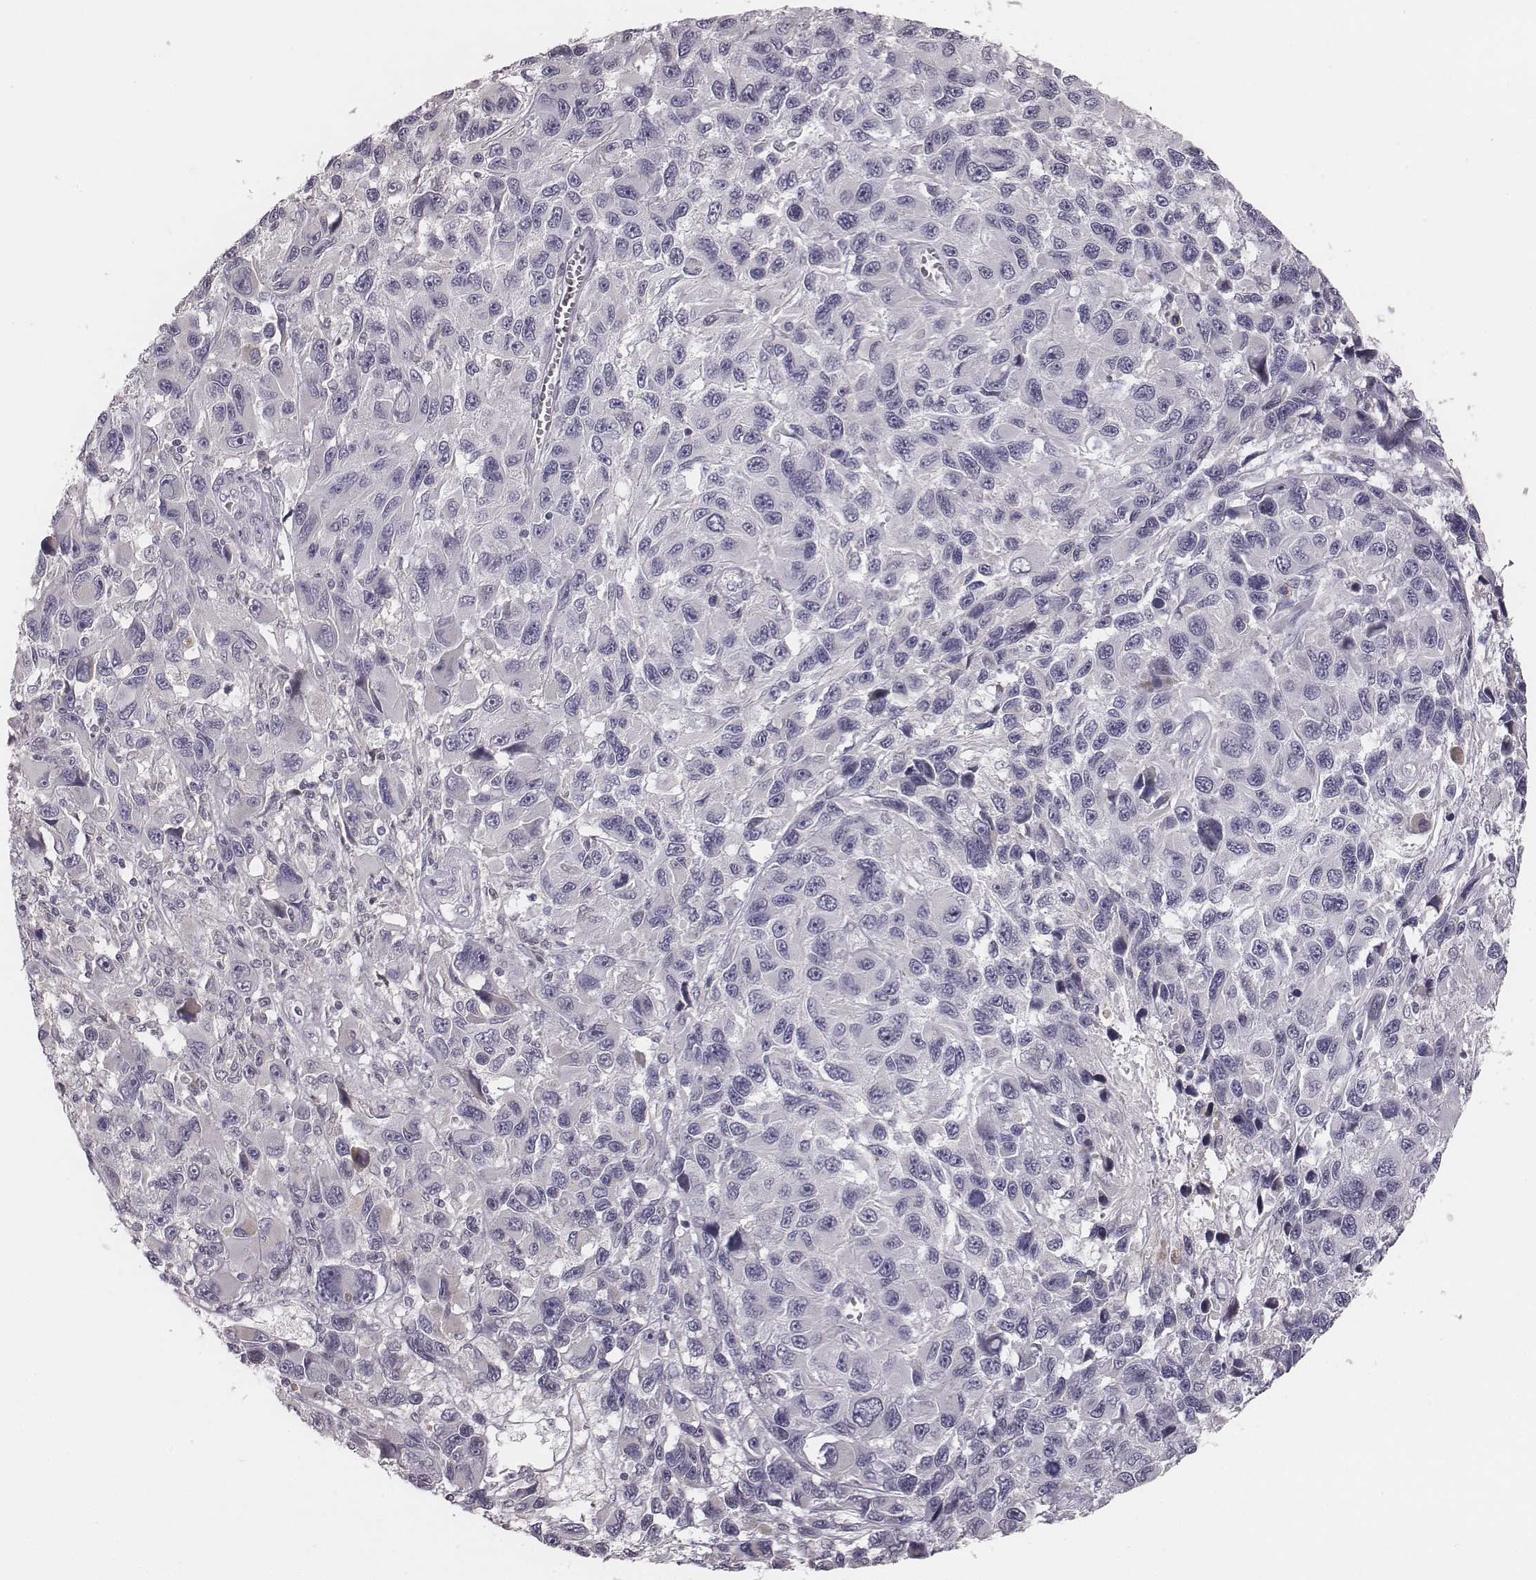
{"staining": {"intensity": "negative", "quantity": "none", "location": "none"}, "tissue": "melanoma", "cell_type": "Tumor cells", "image_type": "cancer", "snomed": [{"axis": "morphology", "description": "Malignant melanoma, NOS"}, {"axis": "topography", "description": "Skin"}], "caption": "DAB (3,3'-diaminobenzidine) immunohistochemical staining of human melanoma exhibits no significant expression in tumor cells. The staining is performed using DAB (3,3'-diaminobenzidine) brown chromogen with nuclei counter-stained in using hematoxylin.", "gene": "TLX3", "patient": {"sex": "male", "age": 53}}